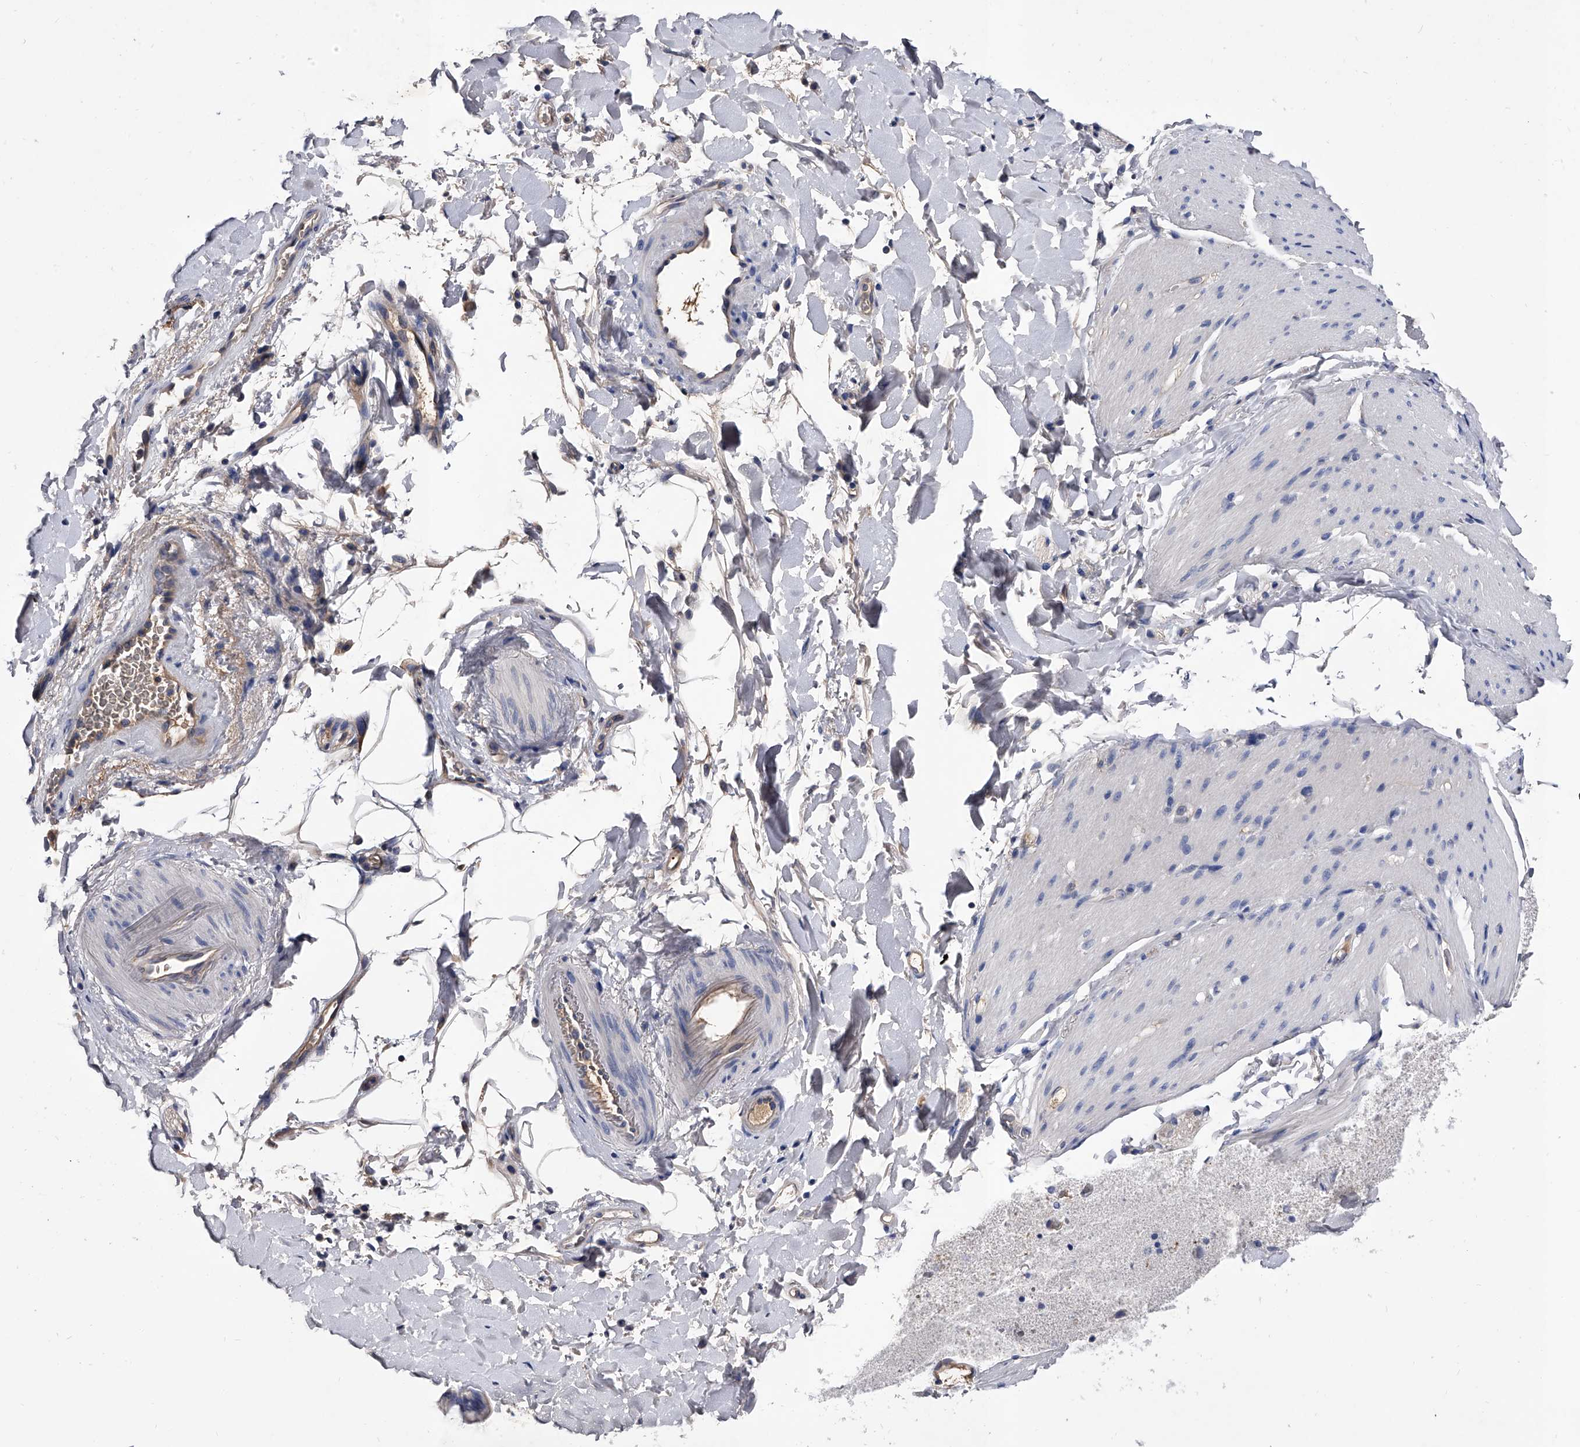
{"staining": {"intensity": "negative", "quantity": "none", "location": "none"}, "tissue": "smooth muscle", "cell_type": "Smooth muscle cells", "image_type": "normal", "snomed": [{"axis": "morphology", "description": "Normal tissue, NOS"}, {"axis": "topography", "description": "Smooth muscle"}, {"axis": "topography", "description": "Small intestine"}], "caption": "Immunohistochemistry (IHC) histopathology image of unremarkable smooth muscle: smooth muscle stained with DAB (3,3'-diaminobenzidine) exhibits no significant protein positivity in smooth muscle cells. The staining was performed using DAB to visualize the protein expression in brown, while the nuclei were stained in blue with hematoxylin (Magnification: 20x).", "gene": "EFCAB7", "patient": {"sex": "female", "age": 84}}